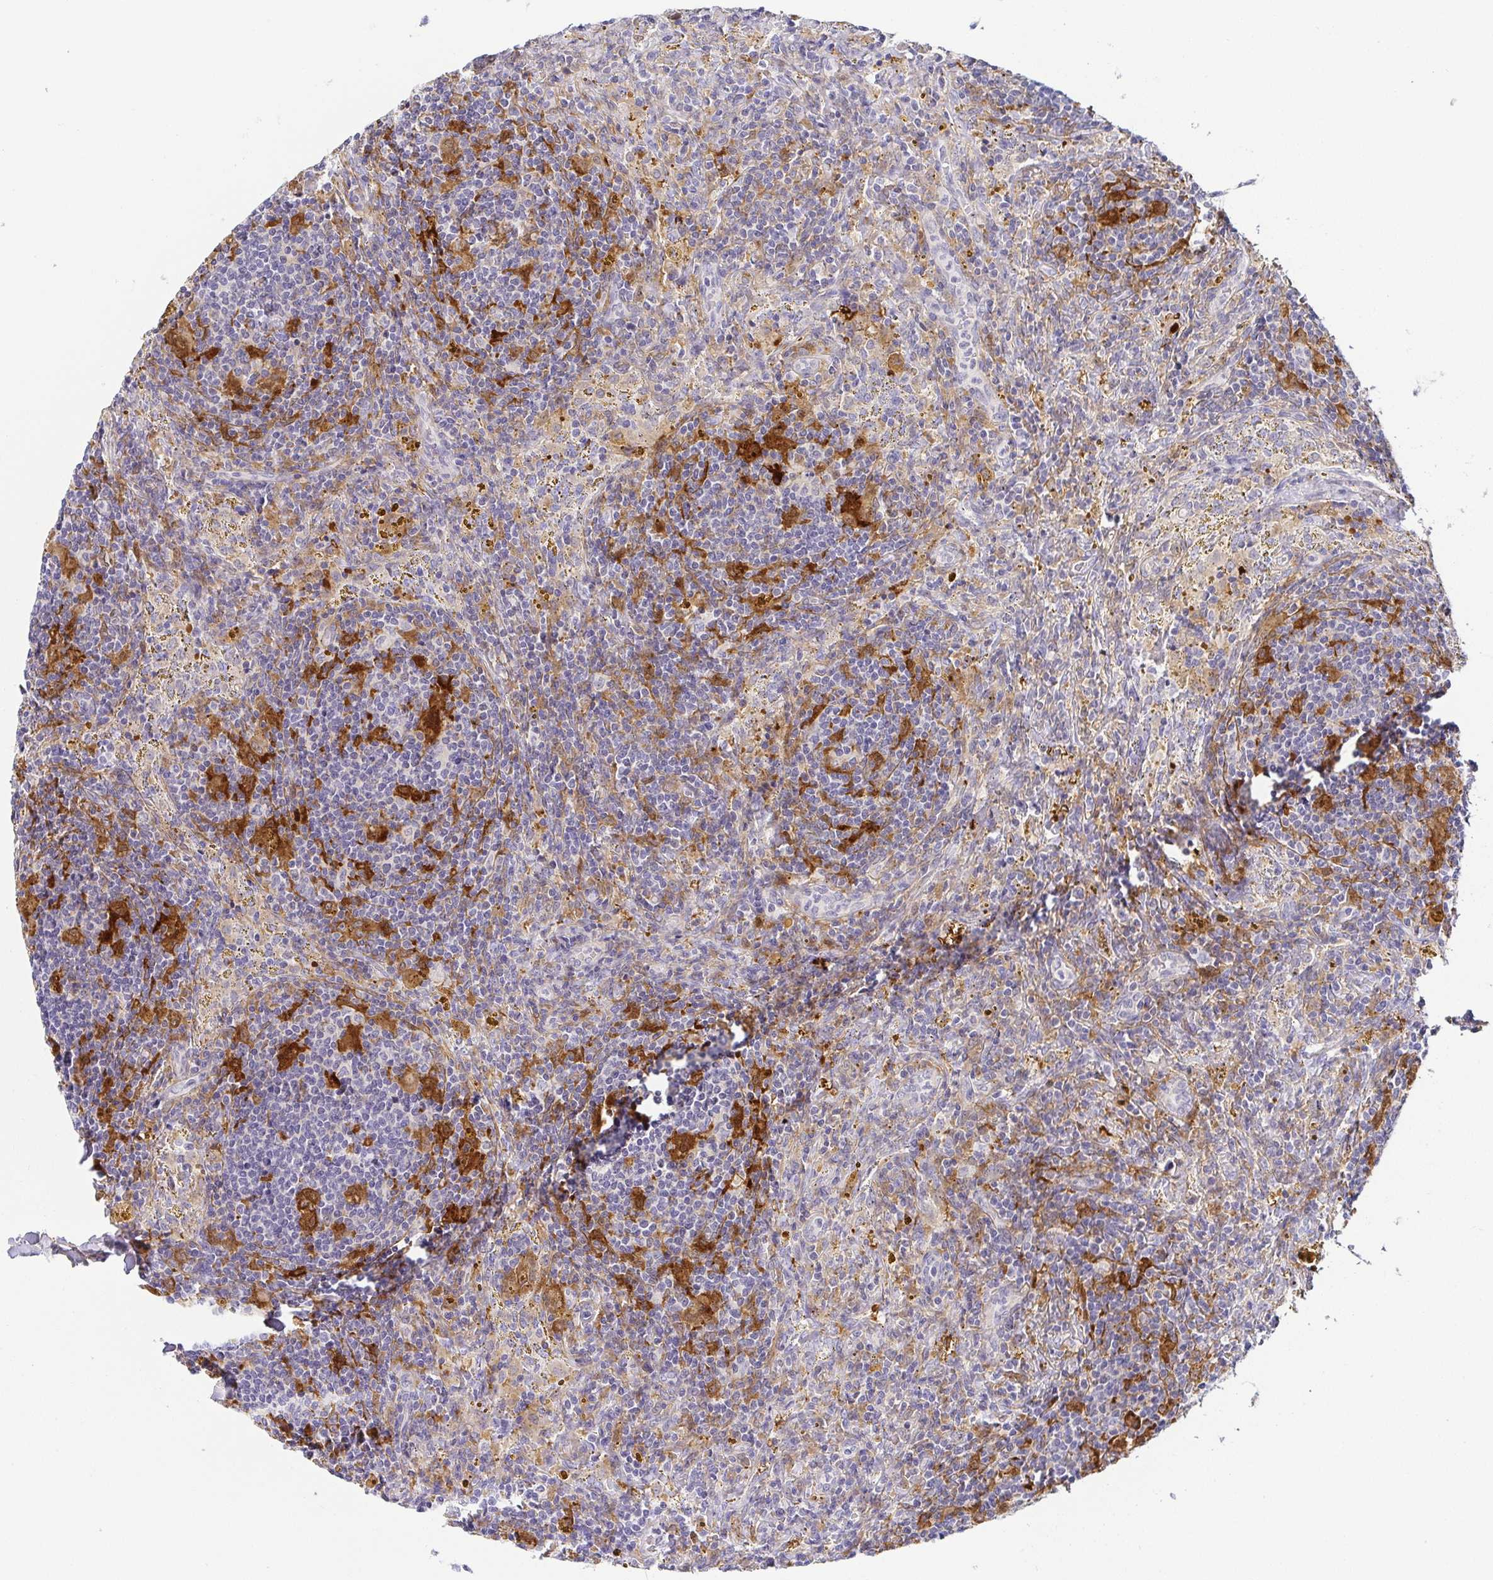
{"staining": {"intensity": "negative", "quantity": "none", "location": "none"}, "tissue": "lymphoma", "cell_type": "Tumor cells", "image_type": "cancer", "snomed": [{"axis": "morphology", "description": "Malignant lymphoma, non-Hodgkin's type, Low grade"}, {"axis": "topography", "description": "Spleen"}], "caption": "The image reveals no significant staining in tumor cells of low-grade malignant lymphoma, non-Hodgkin's type. Nuclei are stained in blue.", "gene": "RNASE7", "patient": {"sex": "female", "age": 70}}